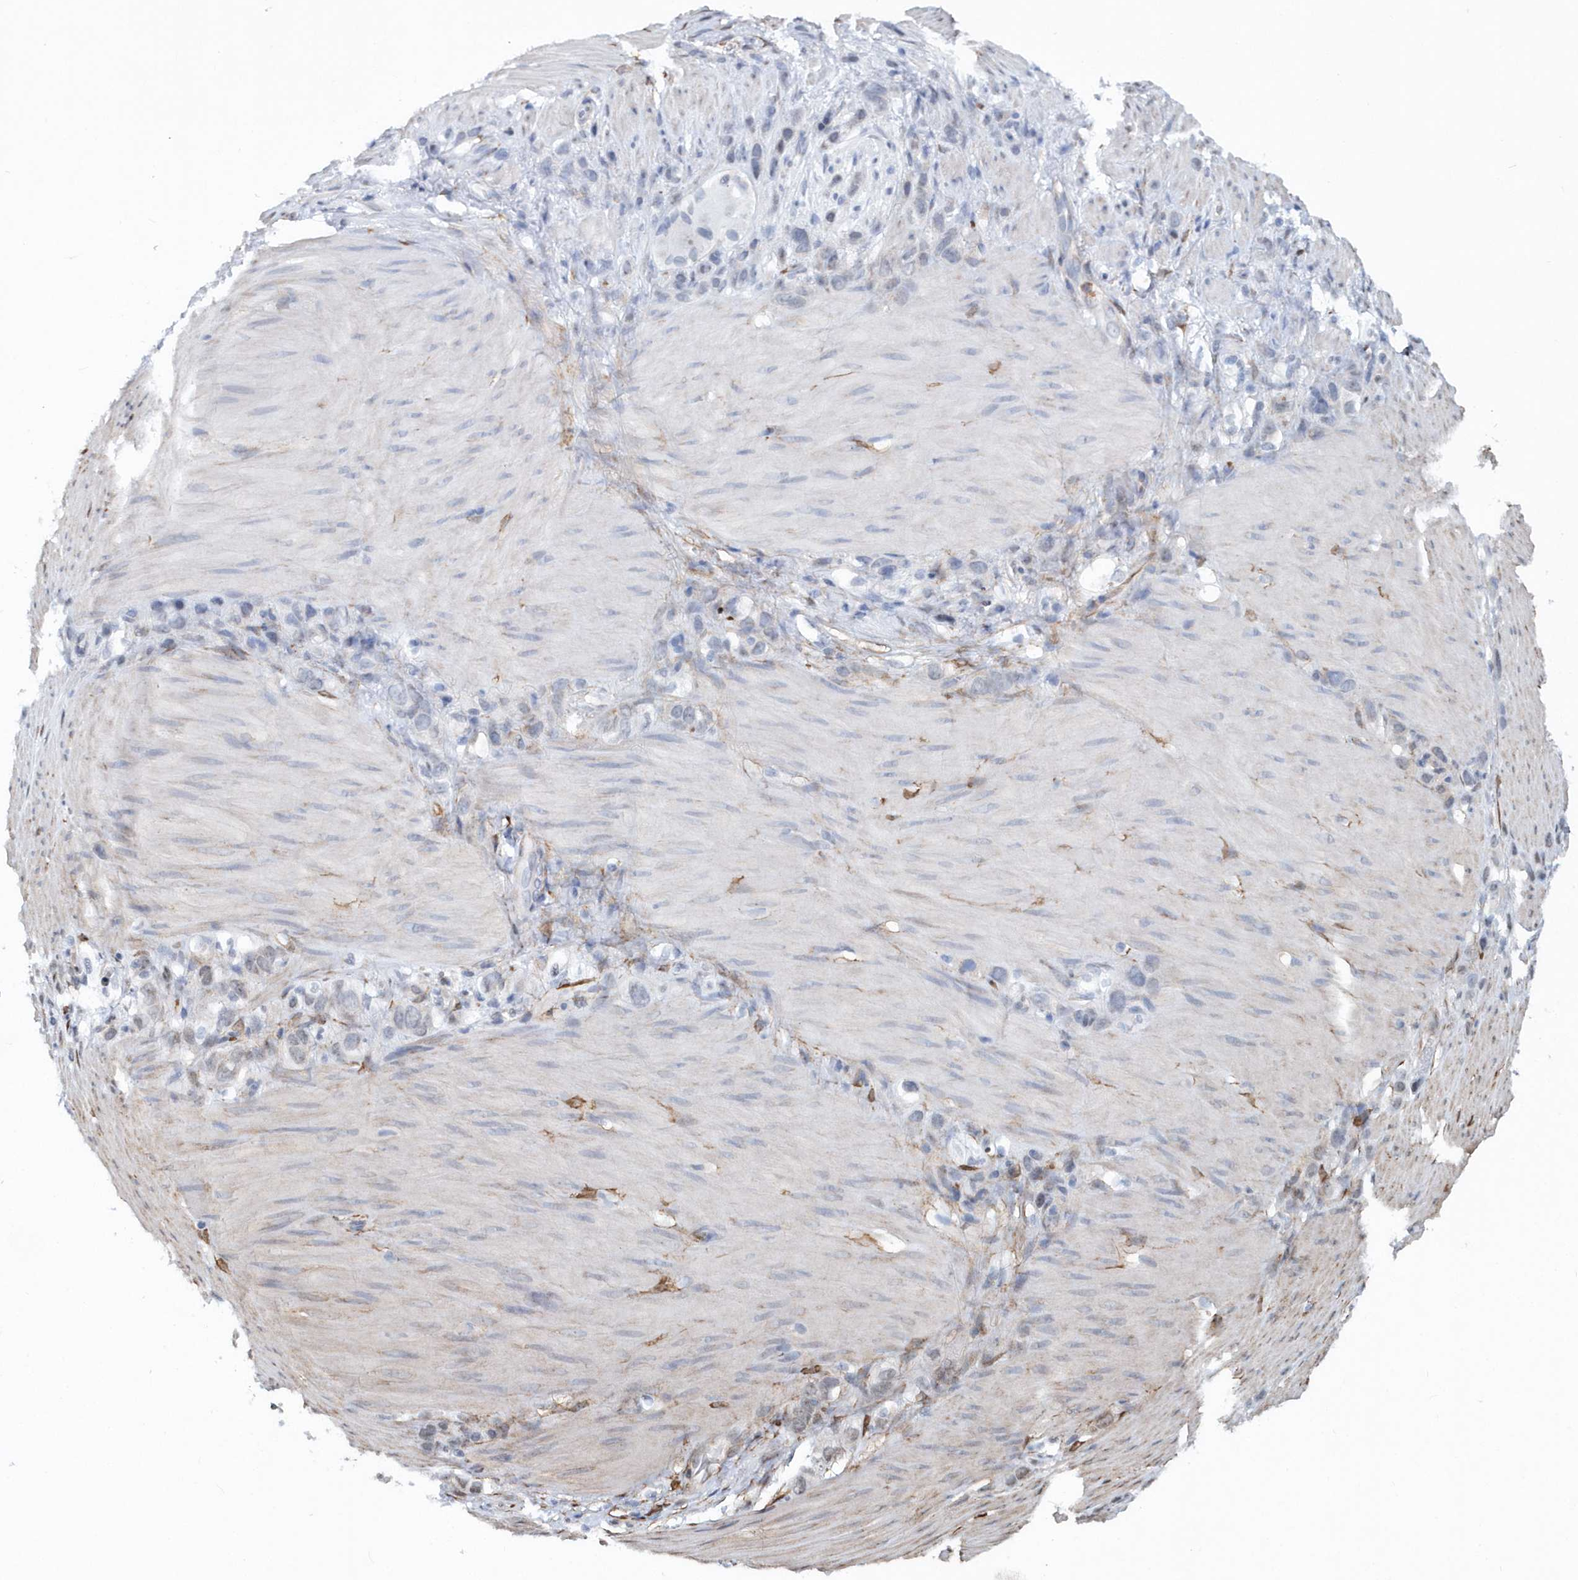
{"staining": {"intensity": "weak", "quantity": "<25%", "location": "nuclear"}, "tissue": "stomach cancer", "cell_type": "Tumor cells", "image_type": "cancer", "snomed": [{"axis": "morphology", "description": "Normal tissue, NOS"}, {"axis": "morphology", "description": "Adenocarcinoma, NOS"}, {"axis": "morphology", "description": "Adenocarcinoma, High grade"}, {"axis": "topography", "description": "Stomach, upper"}, {"axis": "topography", "description": "Stomach"}], "caption": "This photomicrograph is of adenocarcinoma (stomach) stained with IHC to label a protein in brown with the nuclei are counter-stained blue. There is no positivity in tumor cells. (DAB immunohistochemistry visualized using brightfield microscopy, high magnification).", "gene": "ASCL4", "patient": {"sex": "female", "age": 65}}